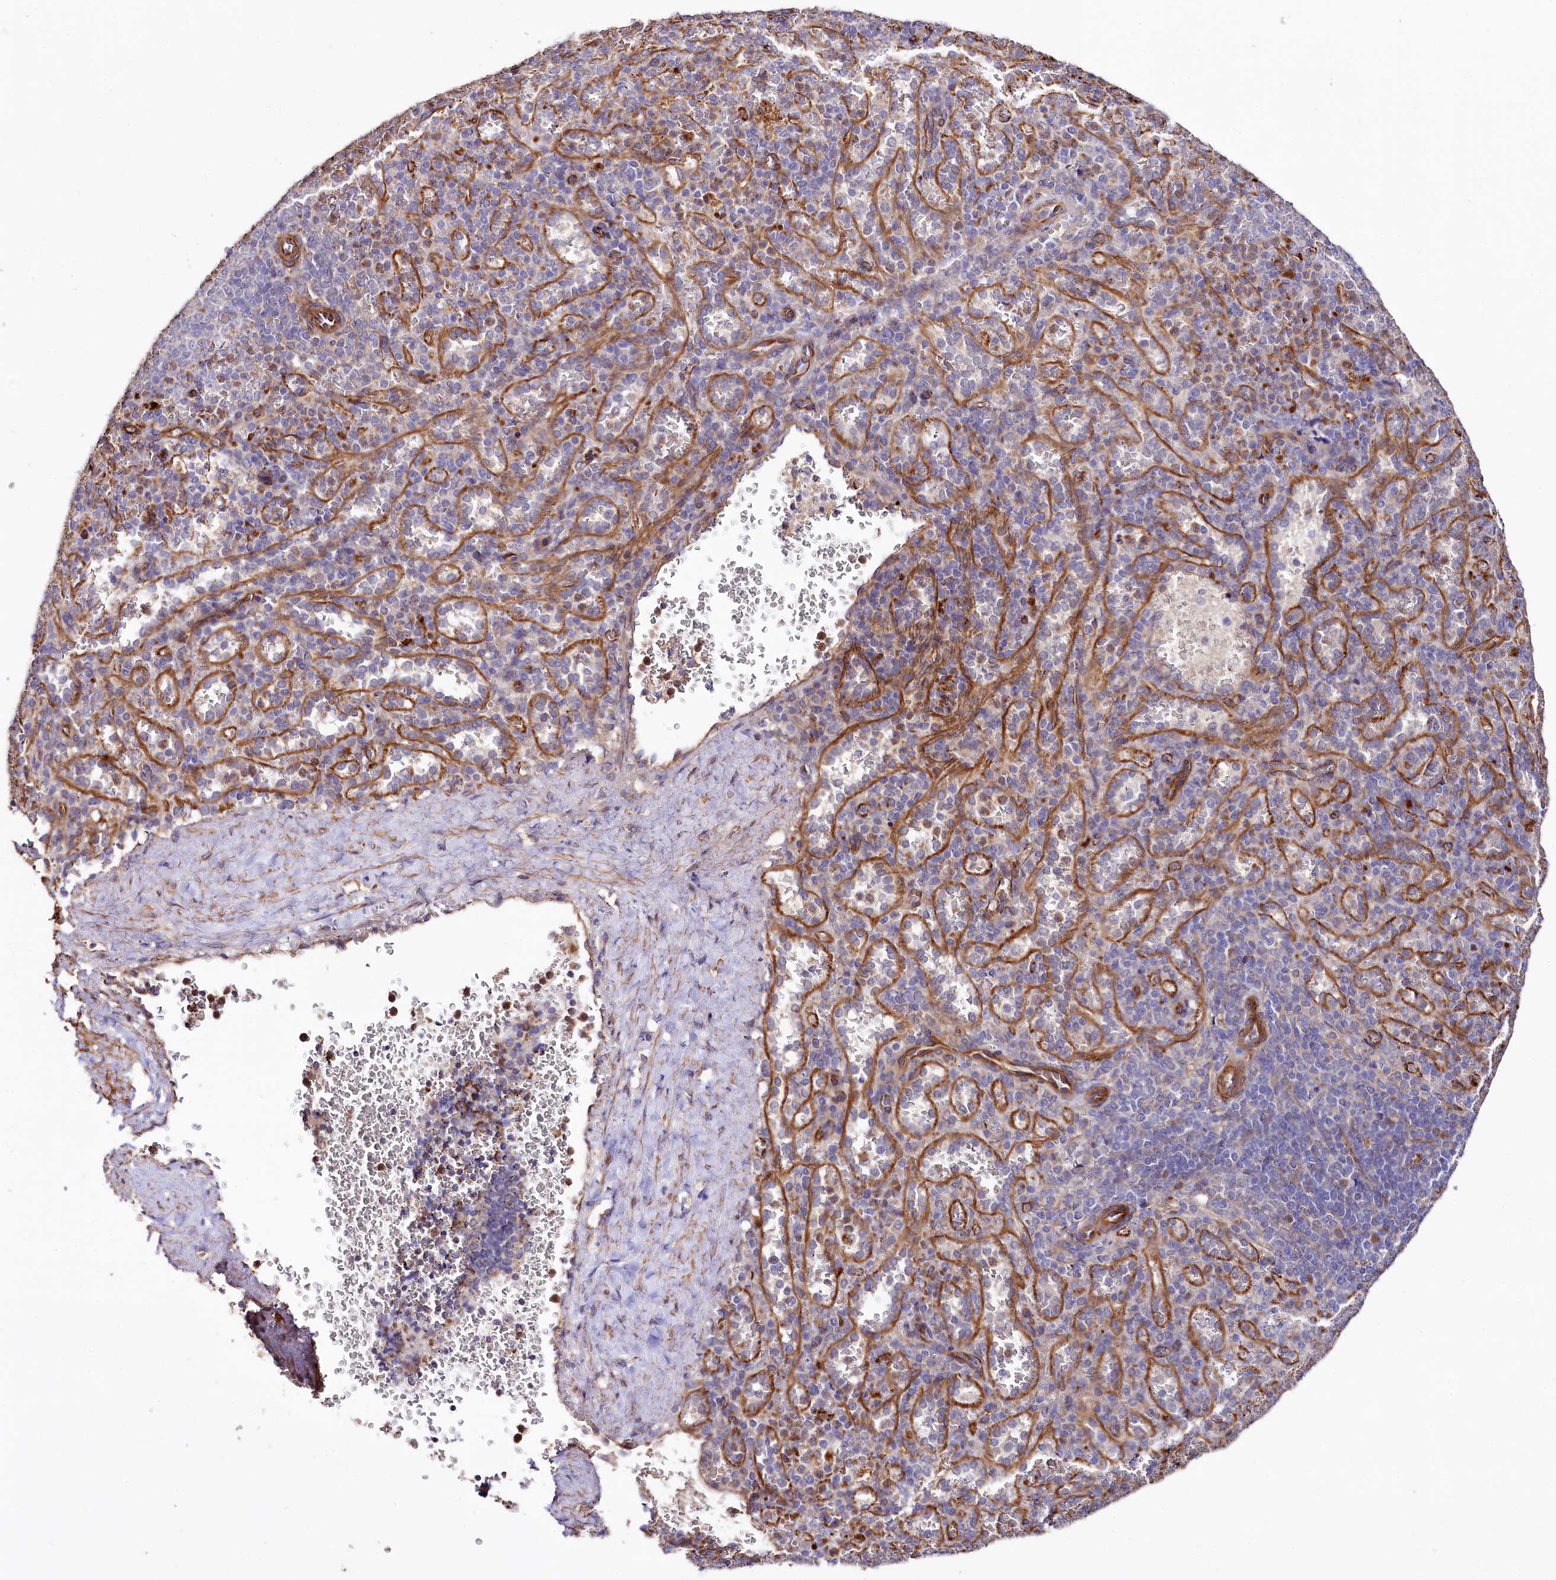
{"staining": {"intensity": "negative", "quantity": "none", "location": "none"}, "tissue": "spleen", "cell_type": "Cells in red pulp", "image_type": "normal", "snomed": [{"axis": "morphology", "description": "Normal tissue, NOS"}, {"axis": "topography", "description": "Spleen"}], "caption": "This histopathology image is of unremarkable spleen stained with IHC to label a protein in brown with the nuclei are counter-stained blue. There is no positivity in cells in red pulp. Nuclei are stained in blue.", "gene": "TTC12", "patient": {"sex": "female", "age": 21}}